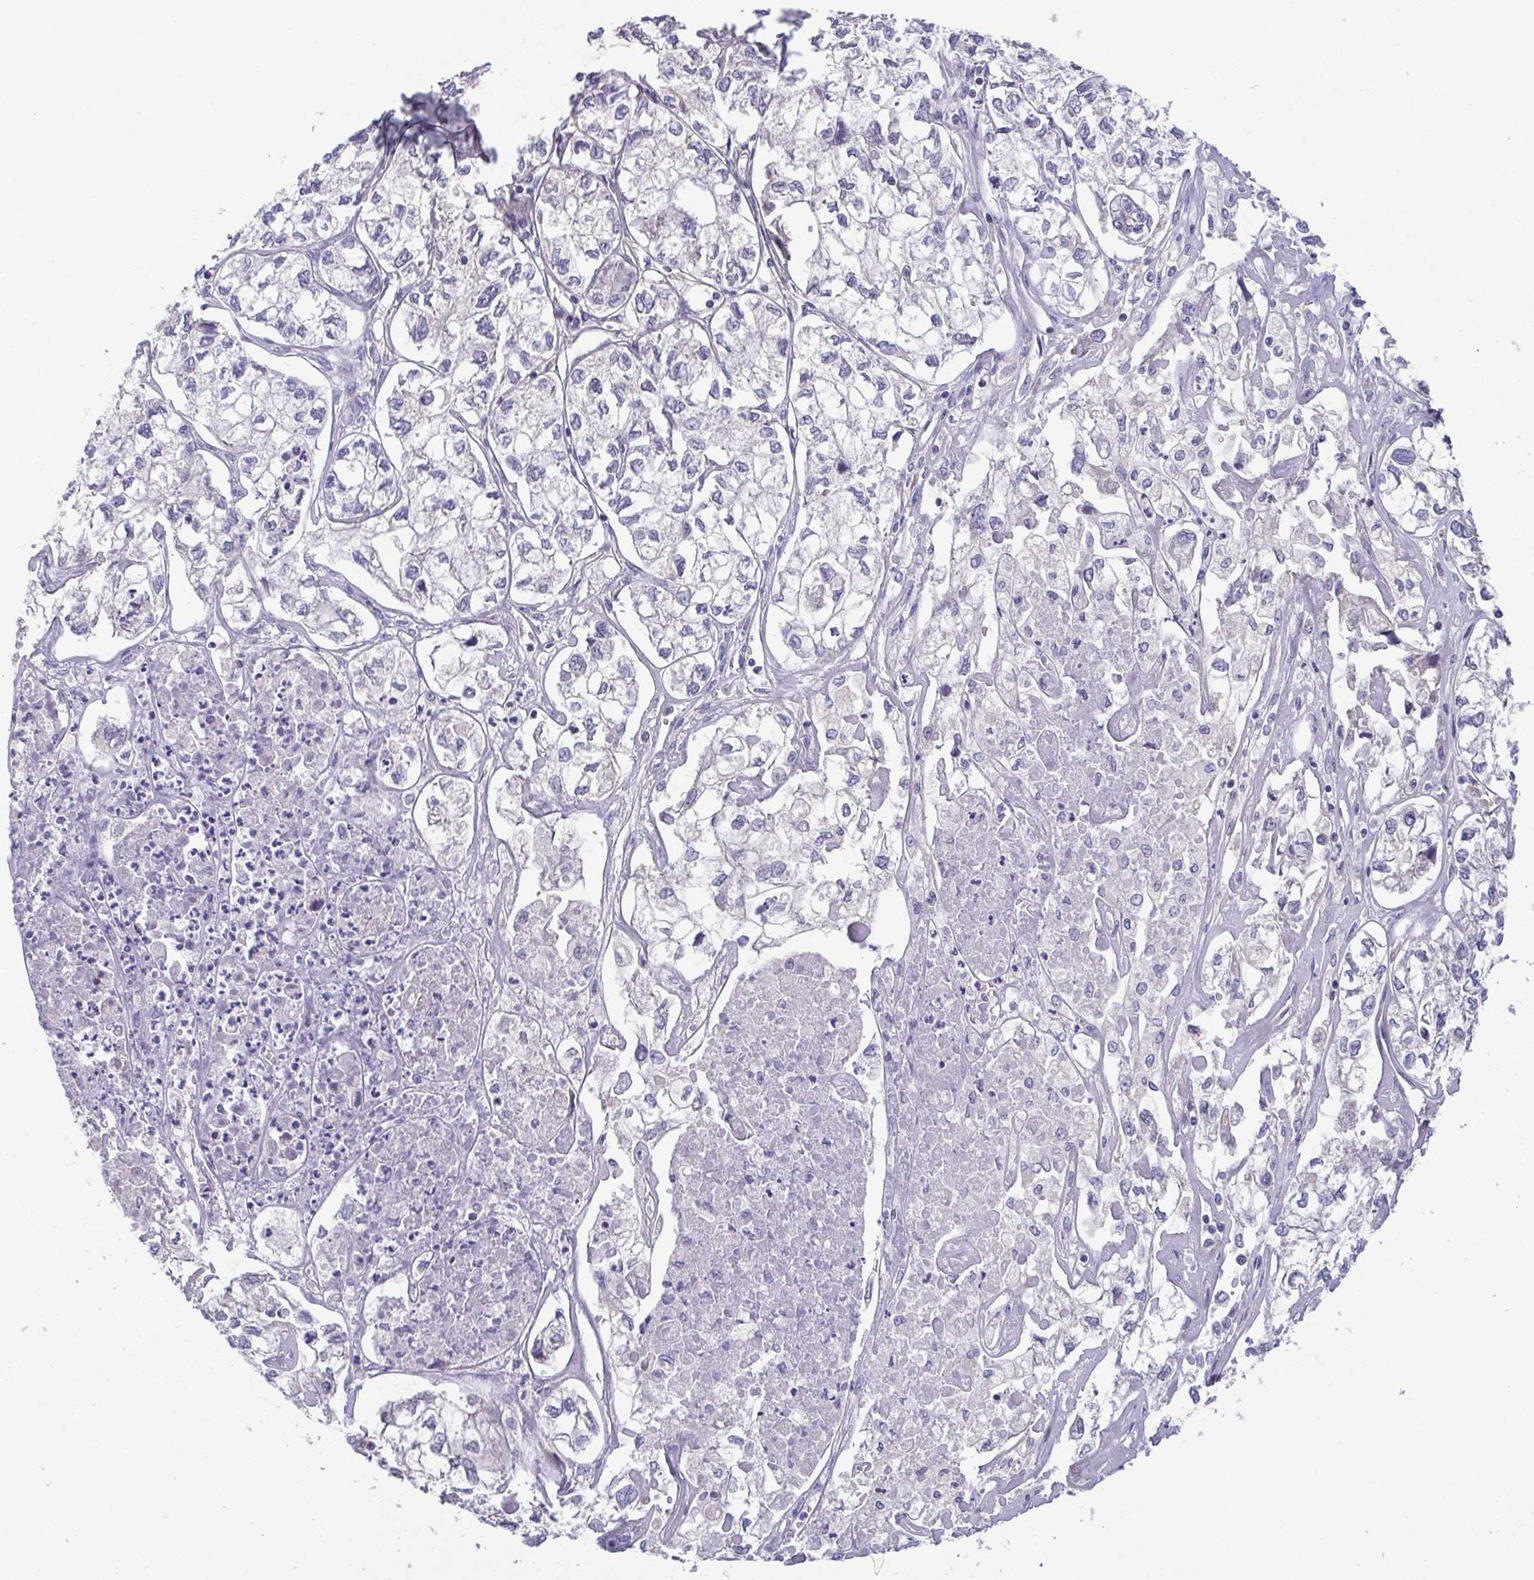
{"staining": {"intensity": "negative", "quantity": "none", "location": "none"}, "tissue": "ovarian cancer", "cell_type": "Tumor cells", "image_type": "cancer", "snomed": [{"axis": "morphology", "description": "Carcinoma, endometroid"}, {"axis": "topography", "description": "Ovary"}], "caption": "Immunohistochemical staining of endometroid carcinoma (ovarian) reveals no significant staining in tumor cells. (Immunohistochemistry (ihc), brightfield microscopy, high magnification).", "gene": "LMF2", "patient": {"sex": "female", "age": 64}}